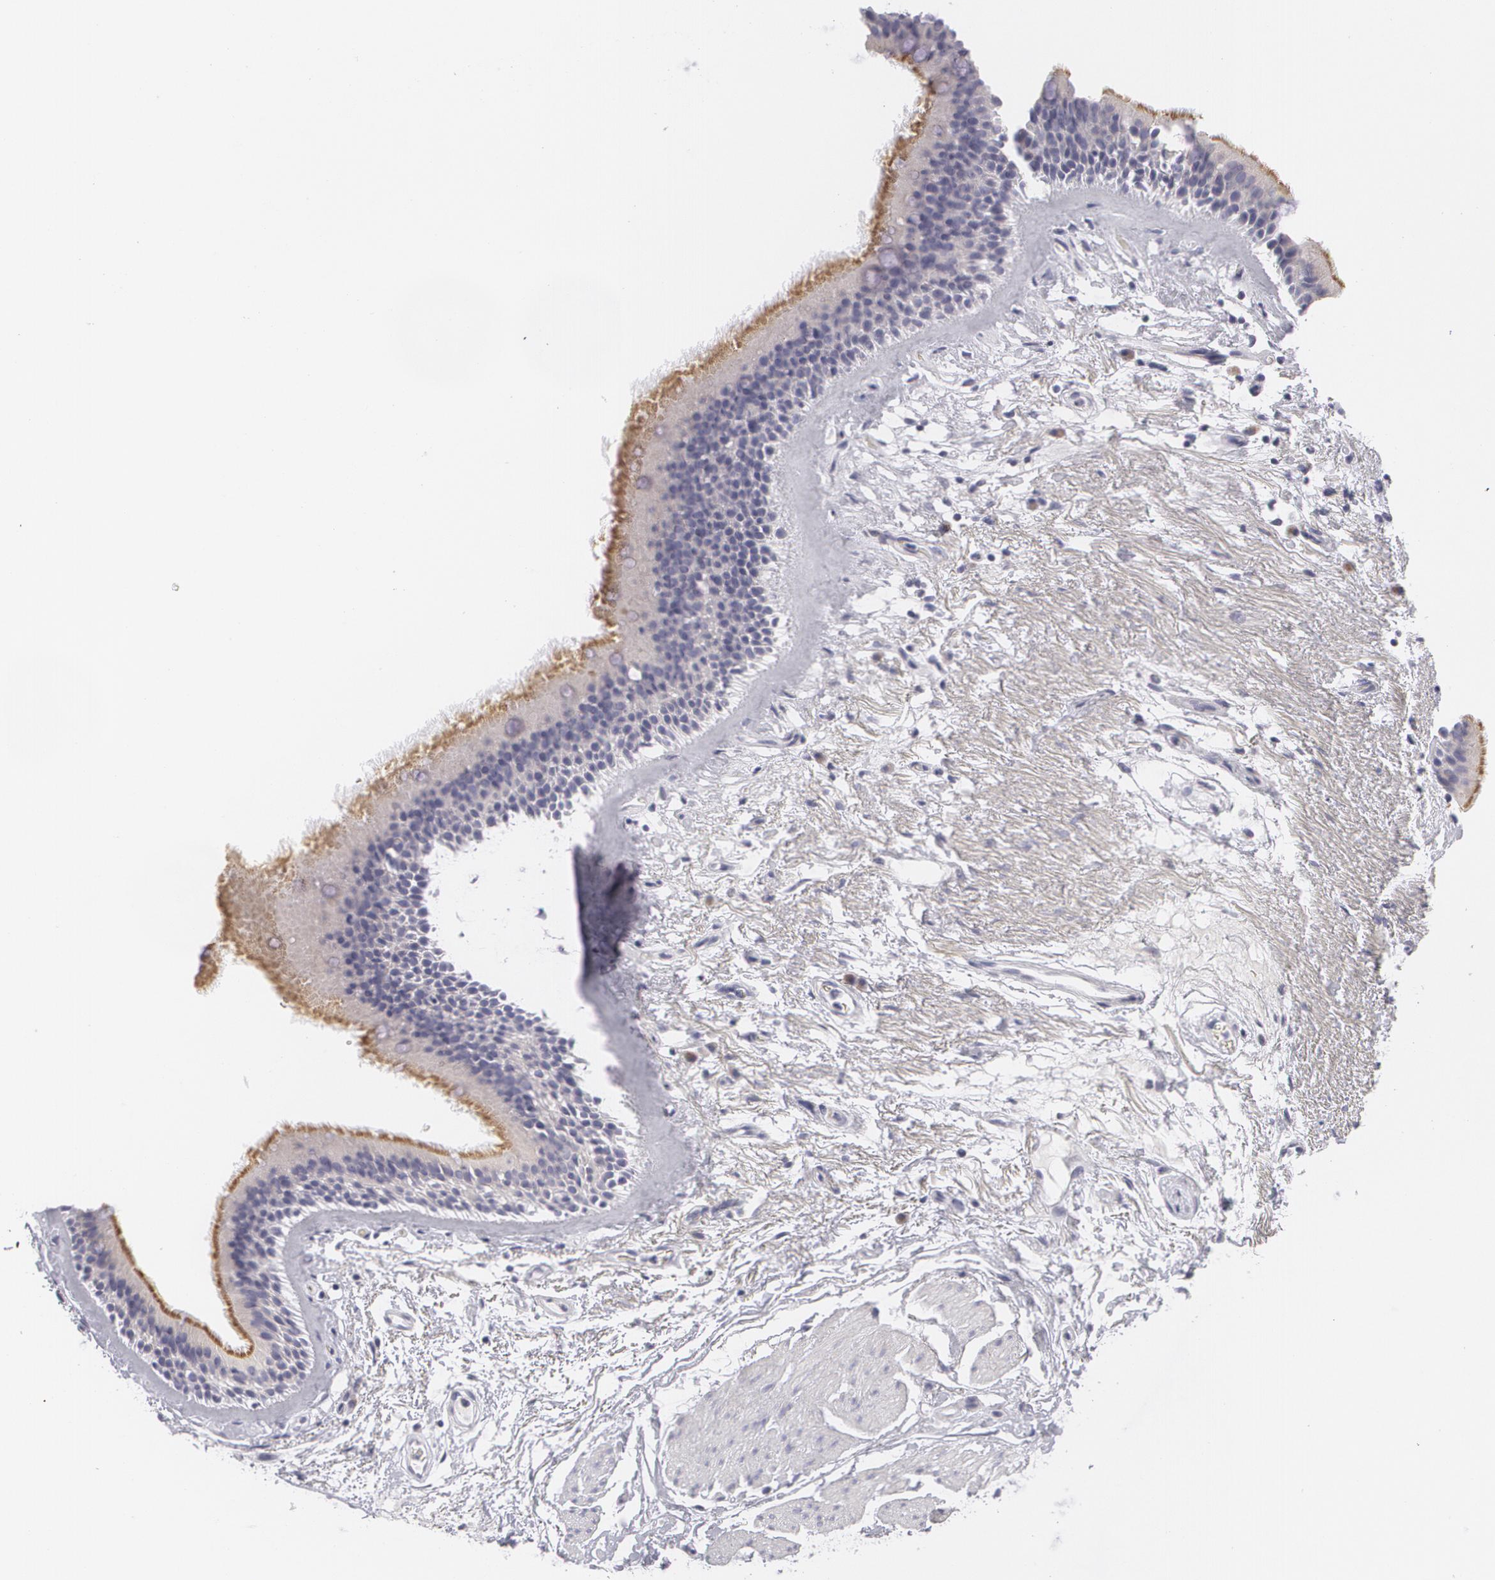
{"staining": {"intensity": "weak", "quantity": ">75%", "location": "cytoplasmic/membranous"}, "tissue": "bronchus", "cell_type": "Respiratory epithelial cells", "image_type": "normal", "snomed": [{"axis": "morphology", "description": "Normal tissue, NOS"}, {"axis": "topography", "description": "Cartilage tissue"}], "caption": "Bronchus stained with IHC demonstrates weak cytoplasmic/membranous positivity in approximately >75% of respiratory epithelial cells.", "gene": "MBNL3", "patient": {"sex": "female", "age": 63}}